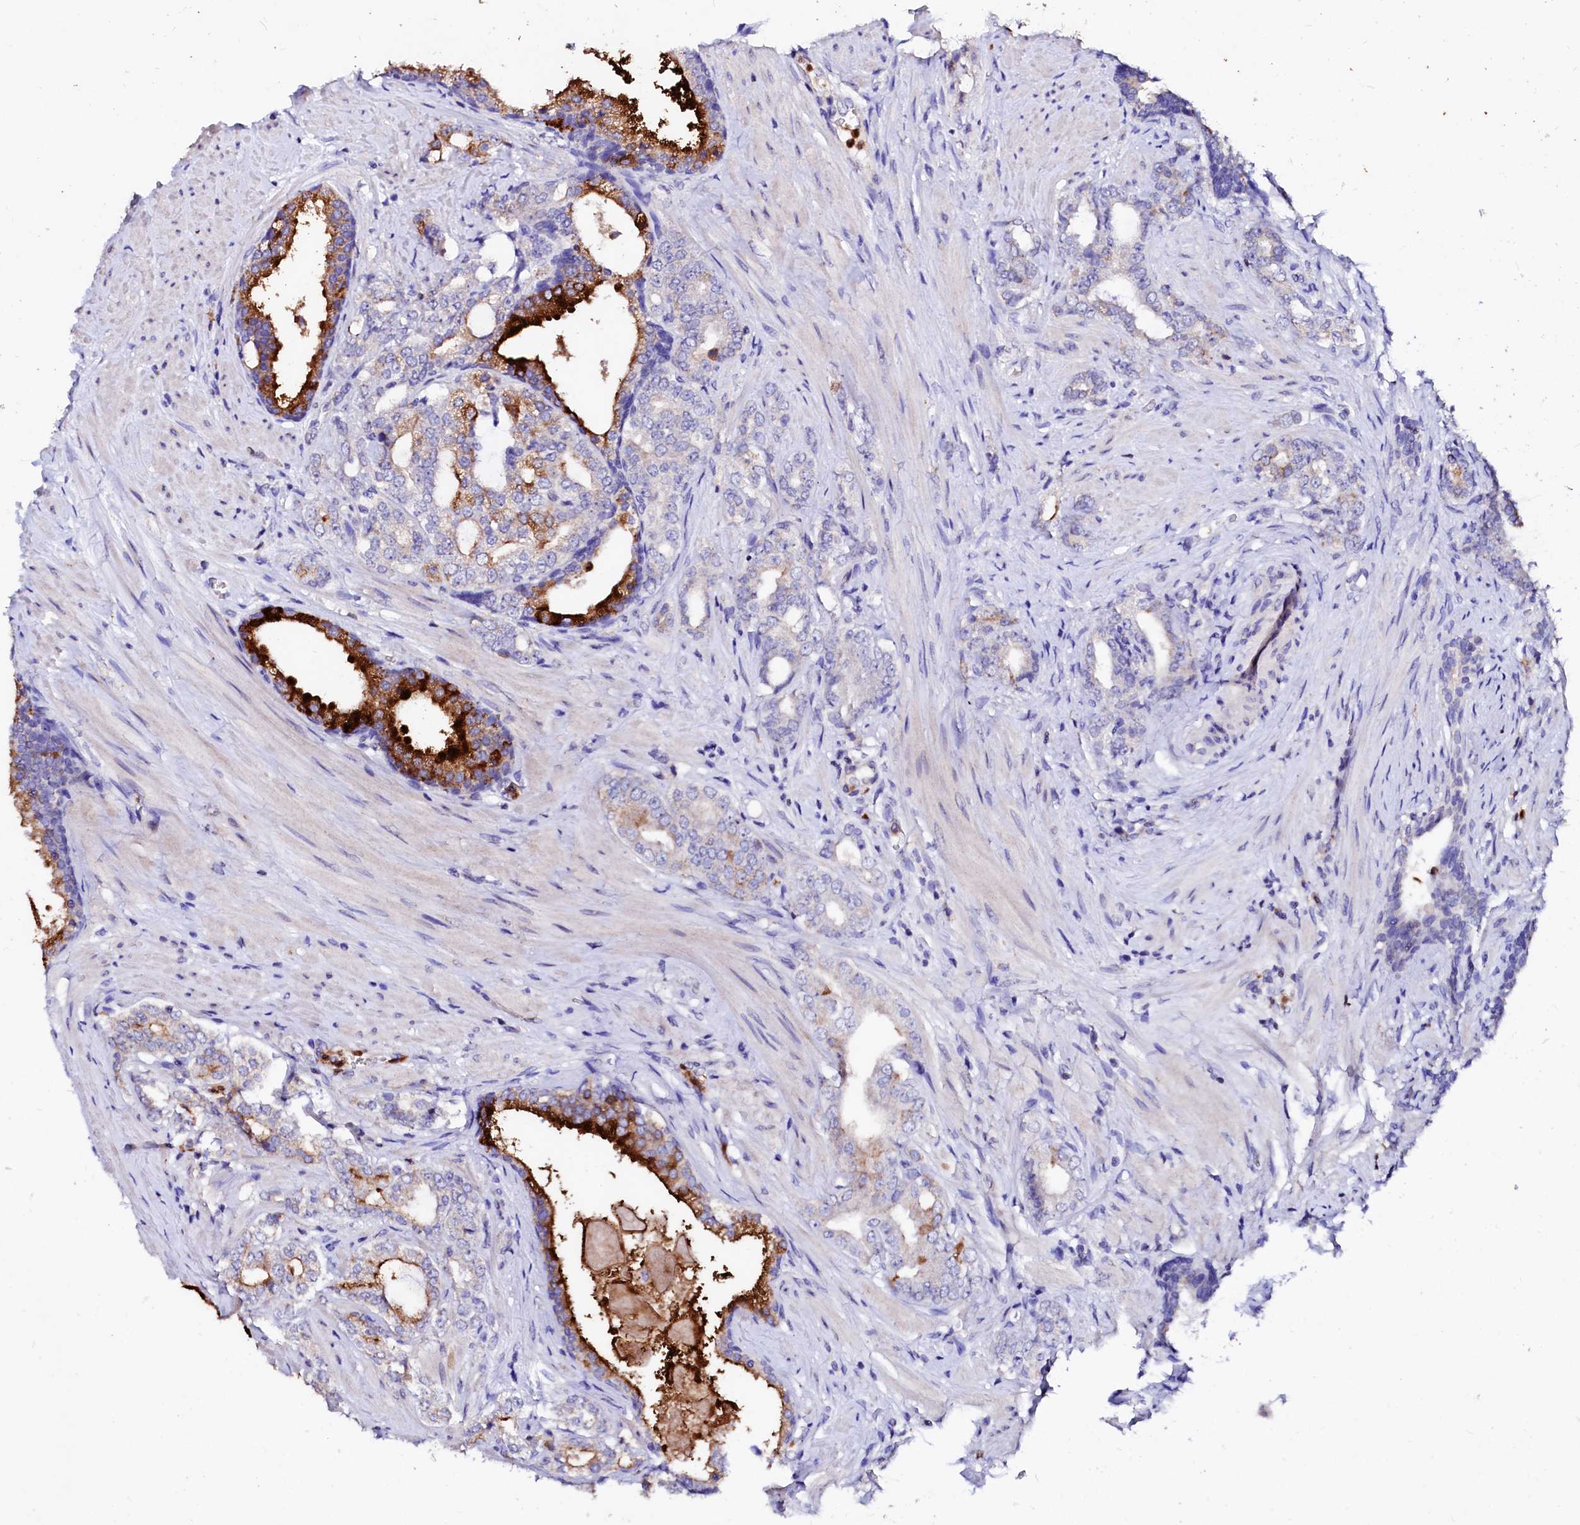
{"staining": {"intensity": "strong", "quantity": "<25%", "location": "cytoplasmic/membranous"}, "tissue": "prostate cancer", "cell_type": "Tumor cells", "image_type": "cancer", "snomed": [{"axis": "morphology", "description": "Adenocarcinoma, High grade"}, {"axis": "topography", "description": "Prostate"}], "caption": "Prostate cancer stained with DAB immunohistochemistry reveals medium levels of strong cytoplasmic/membranous positivity in approximately <25% of tumor cells. The staining was performed using DAB to visualize the protein expression in brown, while the nuclei were stained in blue with hematoxylin (Magnification: 20x).", "gene": "RAB27A", "patient": {"sex": "male", "age": 64}}